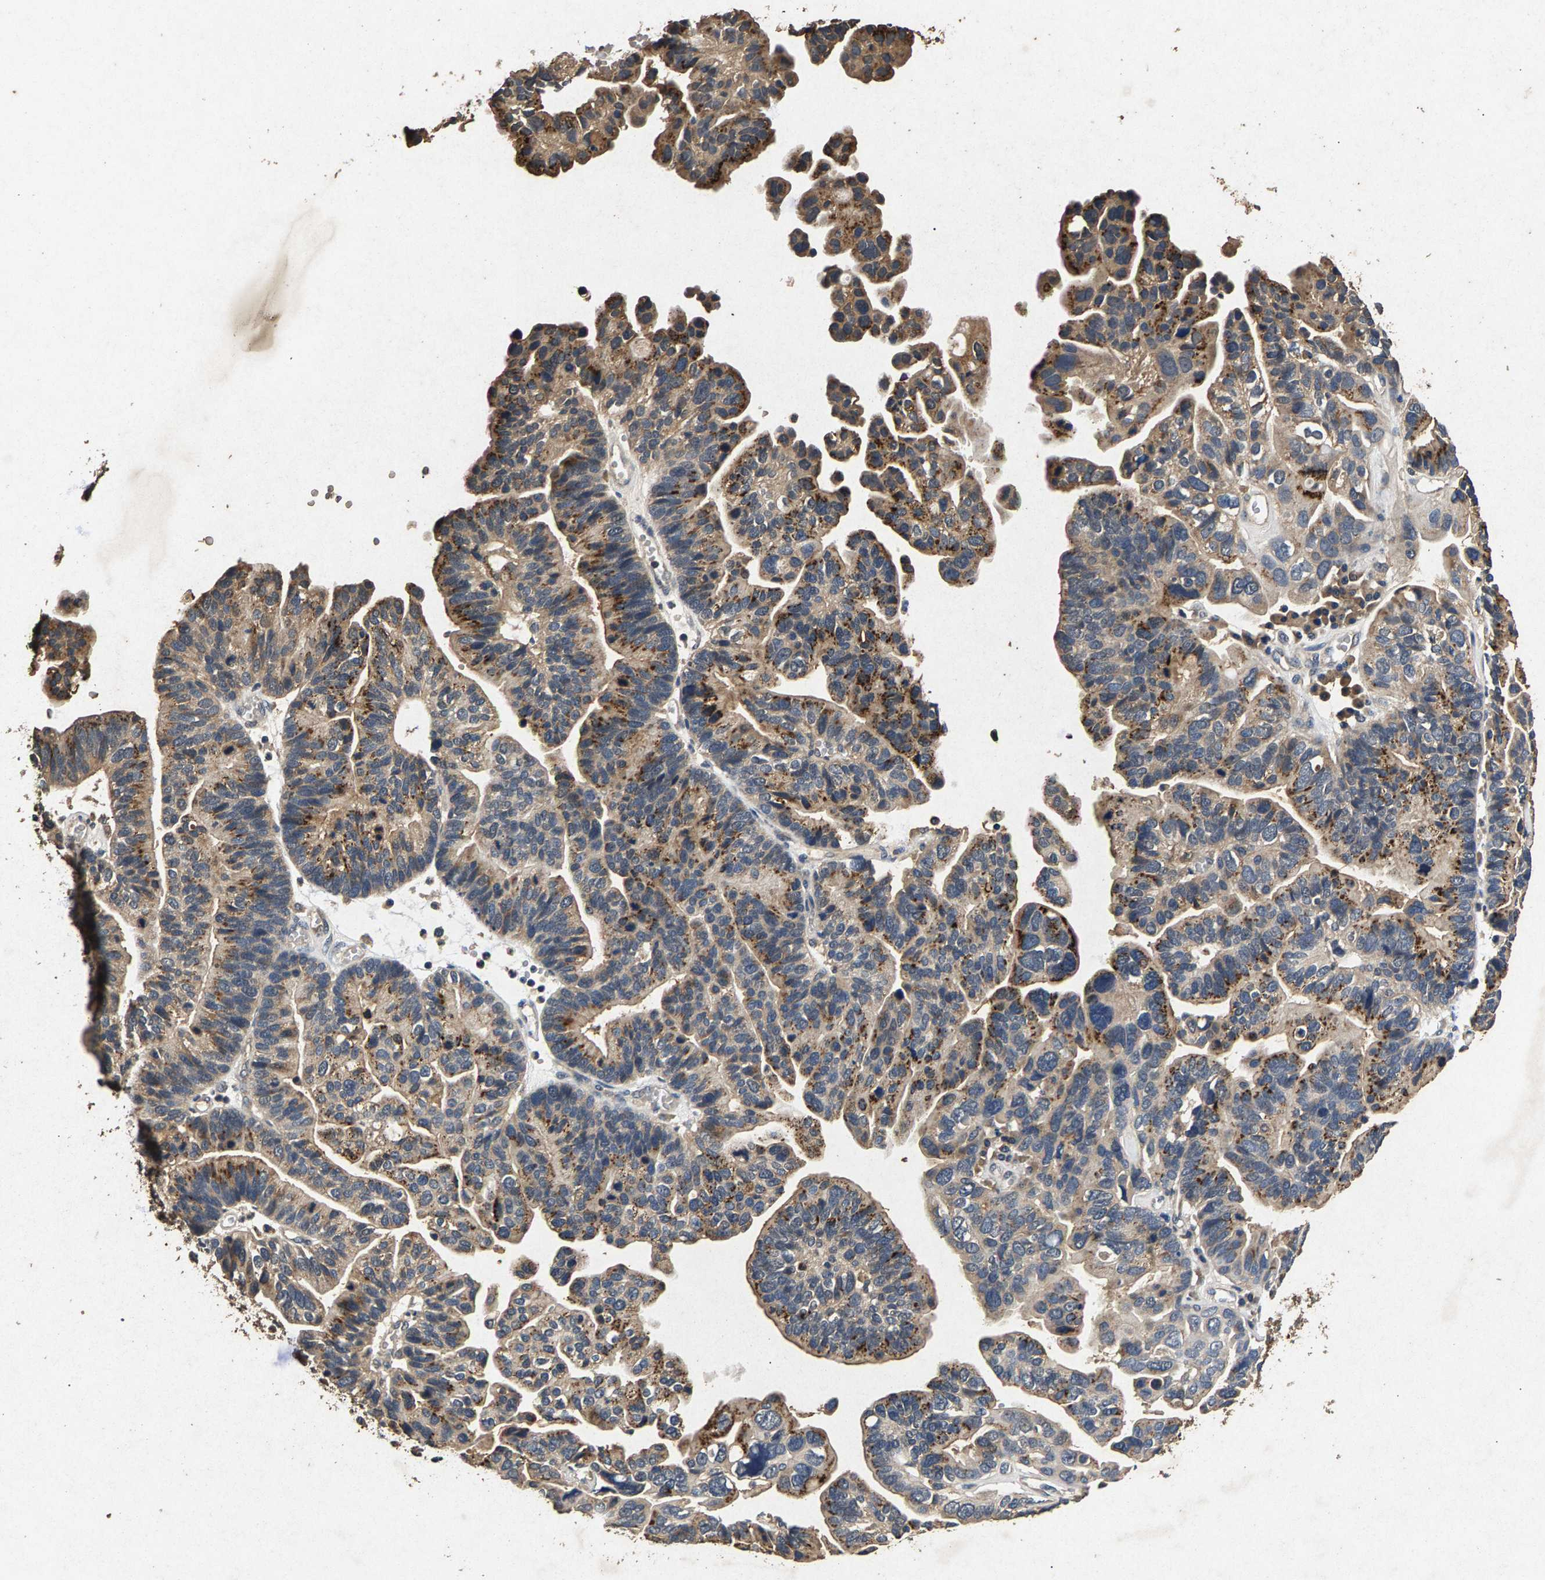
{"staining": {"intensity": "moderate", "quantity": ">75%", "location": "cytoplasmic/membranous"}, "tissue": "ovarian cancer", "cell_type": "Tumor cells", "image_type": "cancer", "snomed": [{"axis": "morphology", "description": "Cystadenocarcinoma, serous, NOS"}, {"axis": "topography", "description": "Ovary"}], "caption": "Ovarian cancer was stained to show a protein in brown. There is medium levels of moderate cytoplasmic/membranous positivity in about >75% of tumor cells. The staining was performed using DAB to visualize the protein expression in brown, while the nuclei were stained in blue with hematoxylin (Magnification: 20x).", "gene": "PPP1CC", "patient": {"sex": "female", "age": 56}}